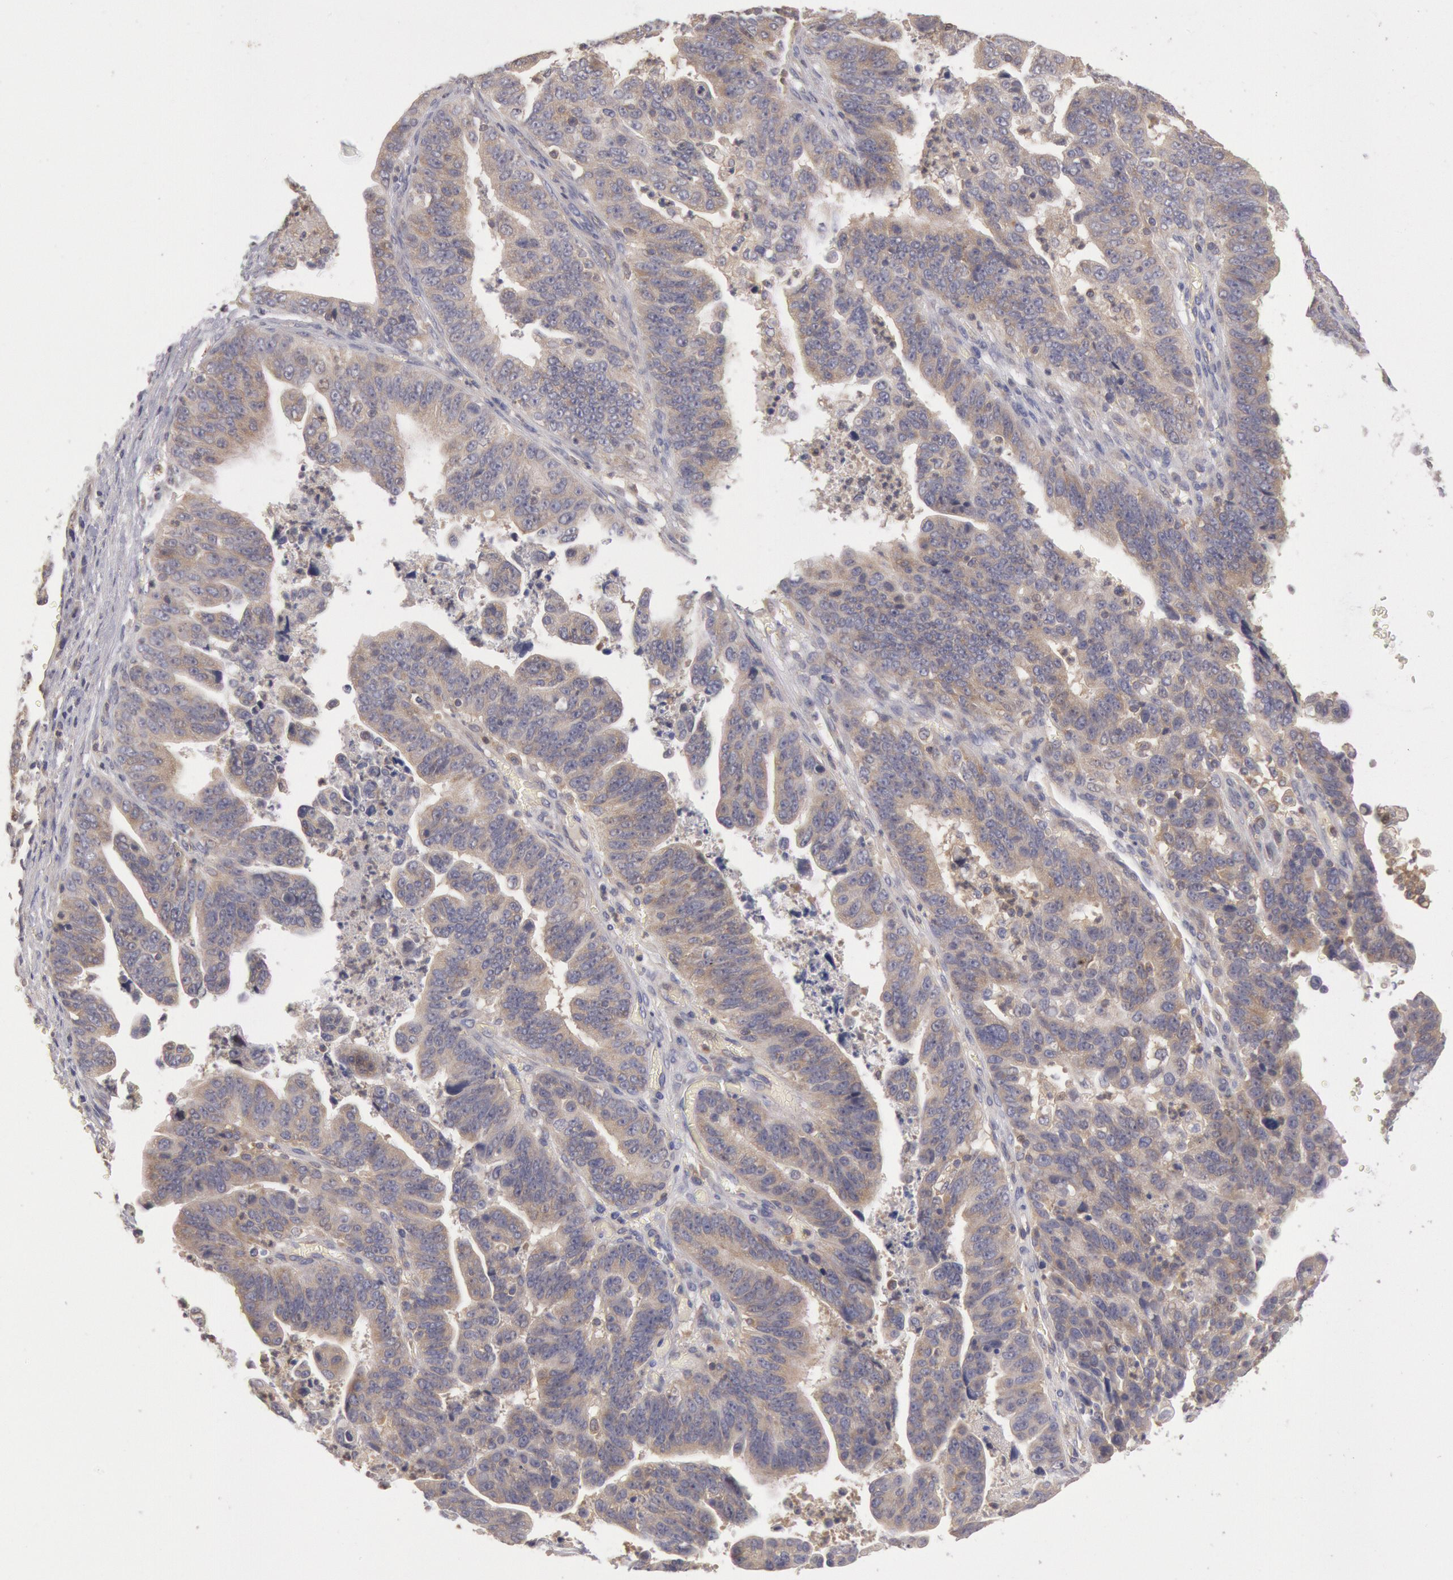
{"staining": {"intensity": "weak", "quantity": ">75%", "location": "cytoplasmic/membranous"}, "tissue": "stomach cancer", "cell_type": "Tumor cells", "image_type": "cancer", "snomed": [{"axis": "morphology", "description": "Adenocarcinoma, NOS"}, {"axis": "topography", "description": "Stomach, upper"}], "caption": "Immunohistochemical staining of human adenocarcinoma (stomach) displays low levels of weak cytoplasmic/membranous protein positivity in about >75% of tumor cells.", "gene": "PIK3R1", "patient": {"sex": "female", "age": 50}}